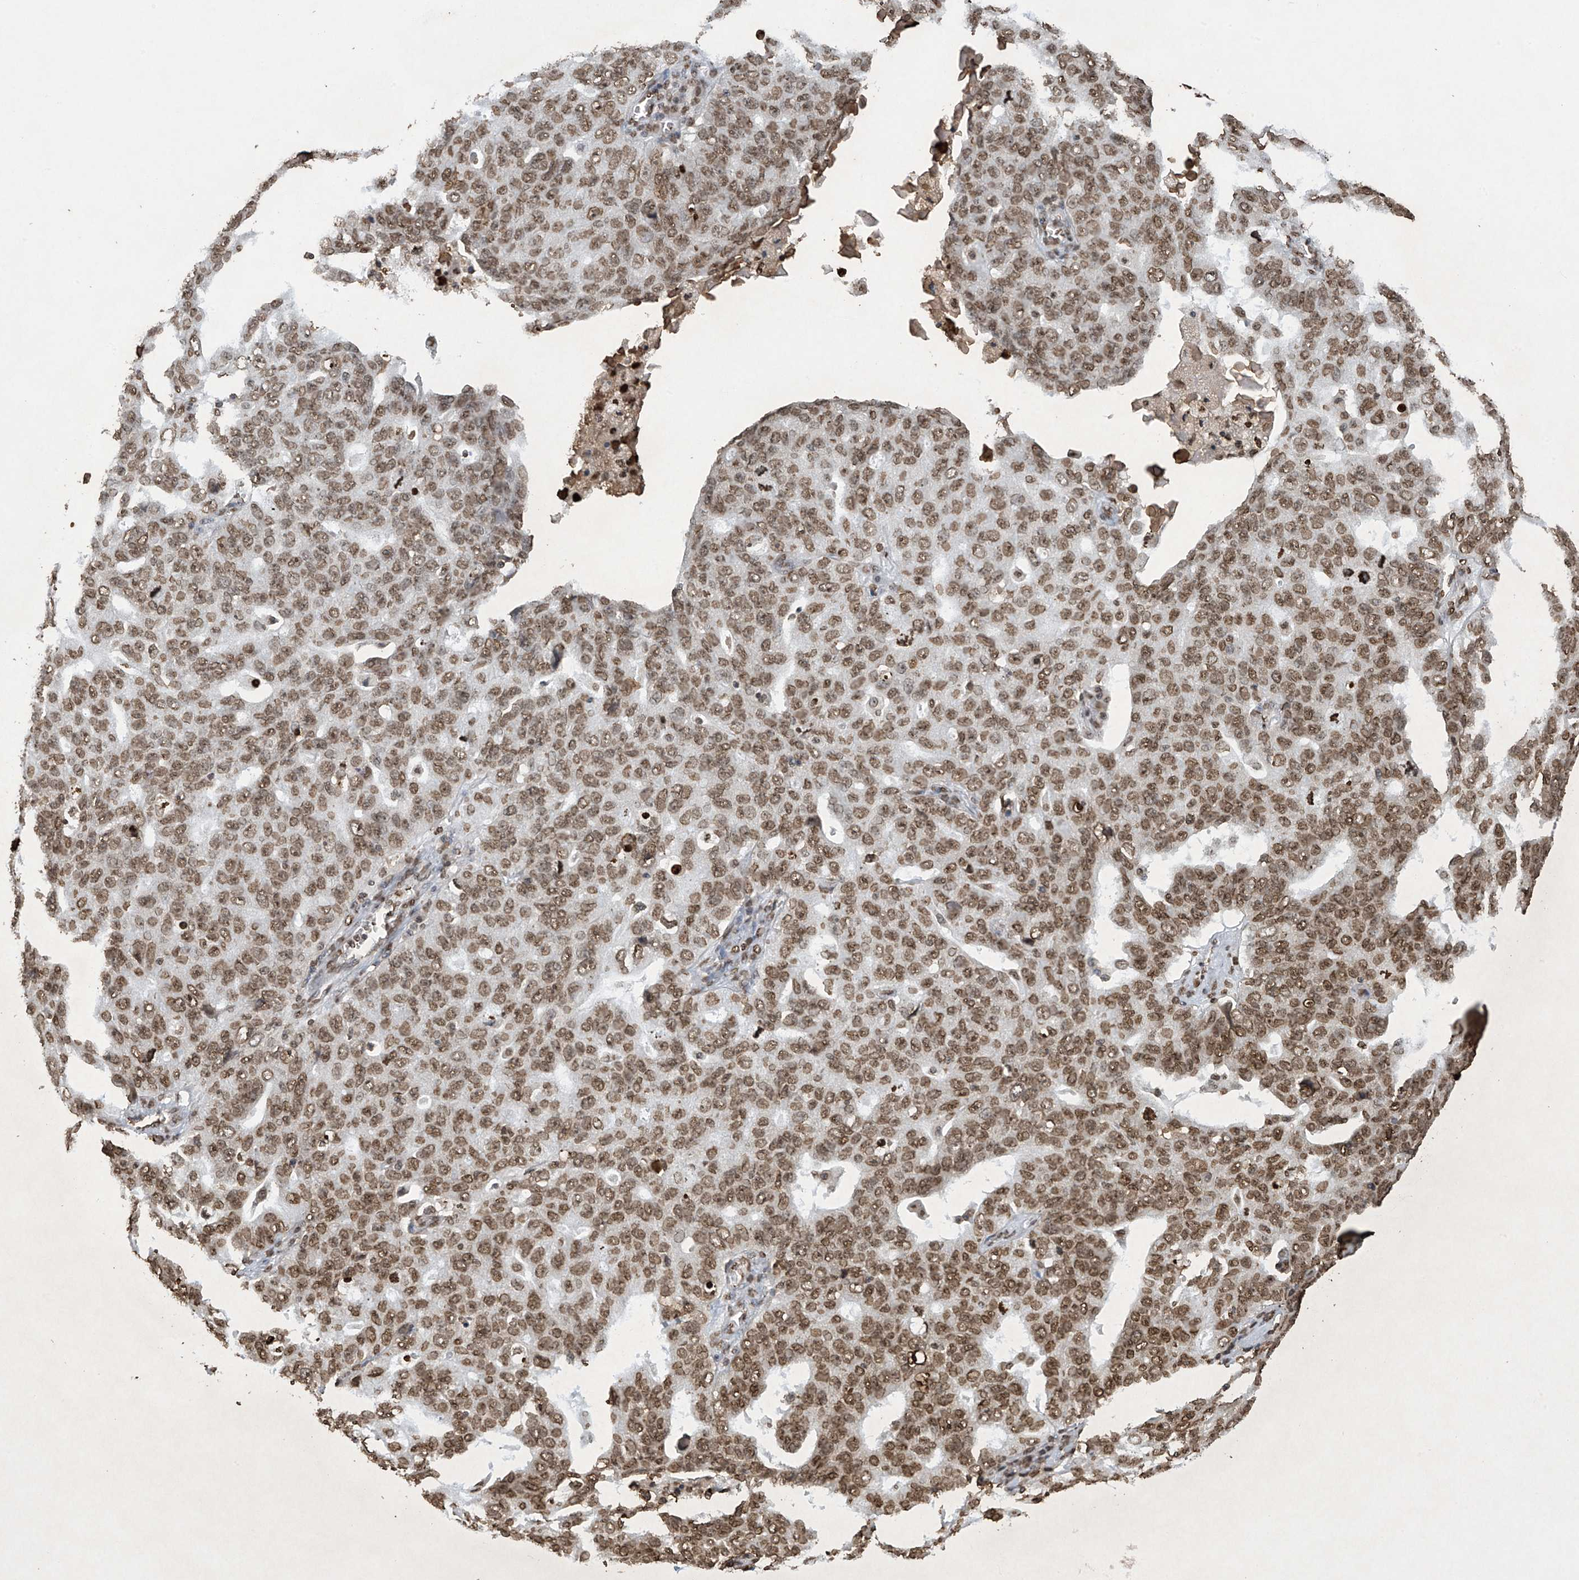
{"staining": {"intensity": "moderate", "quantity": ">75%", "location": "nuclear"}, "tissue": "ovarian cancer", "cell_type": "Tumor cells", "image_type": "cancer", "snomed": [{"axis": "morphology", "description": "Carcinoma, endometroid"}, {"axis": "topography", "description": "Ovary"}], "caption": "Immunohistochemical staining of ovarian cancer exhibits medium levels of moderate nuclear positivity in approximately >75% of tumor cells.", "gene": "H3-3A", "patient": {"sex": "female", "age": 62}}